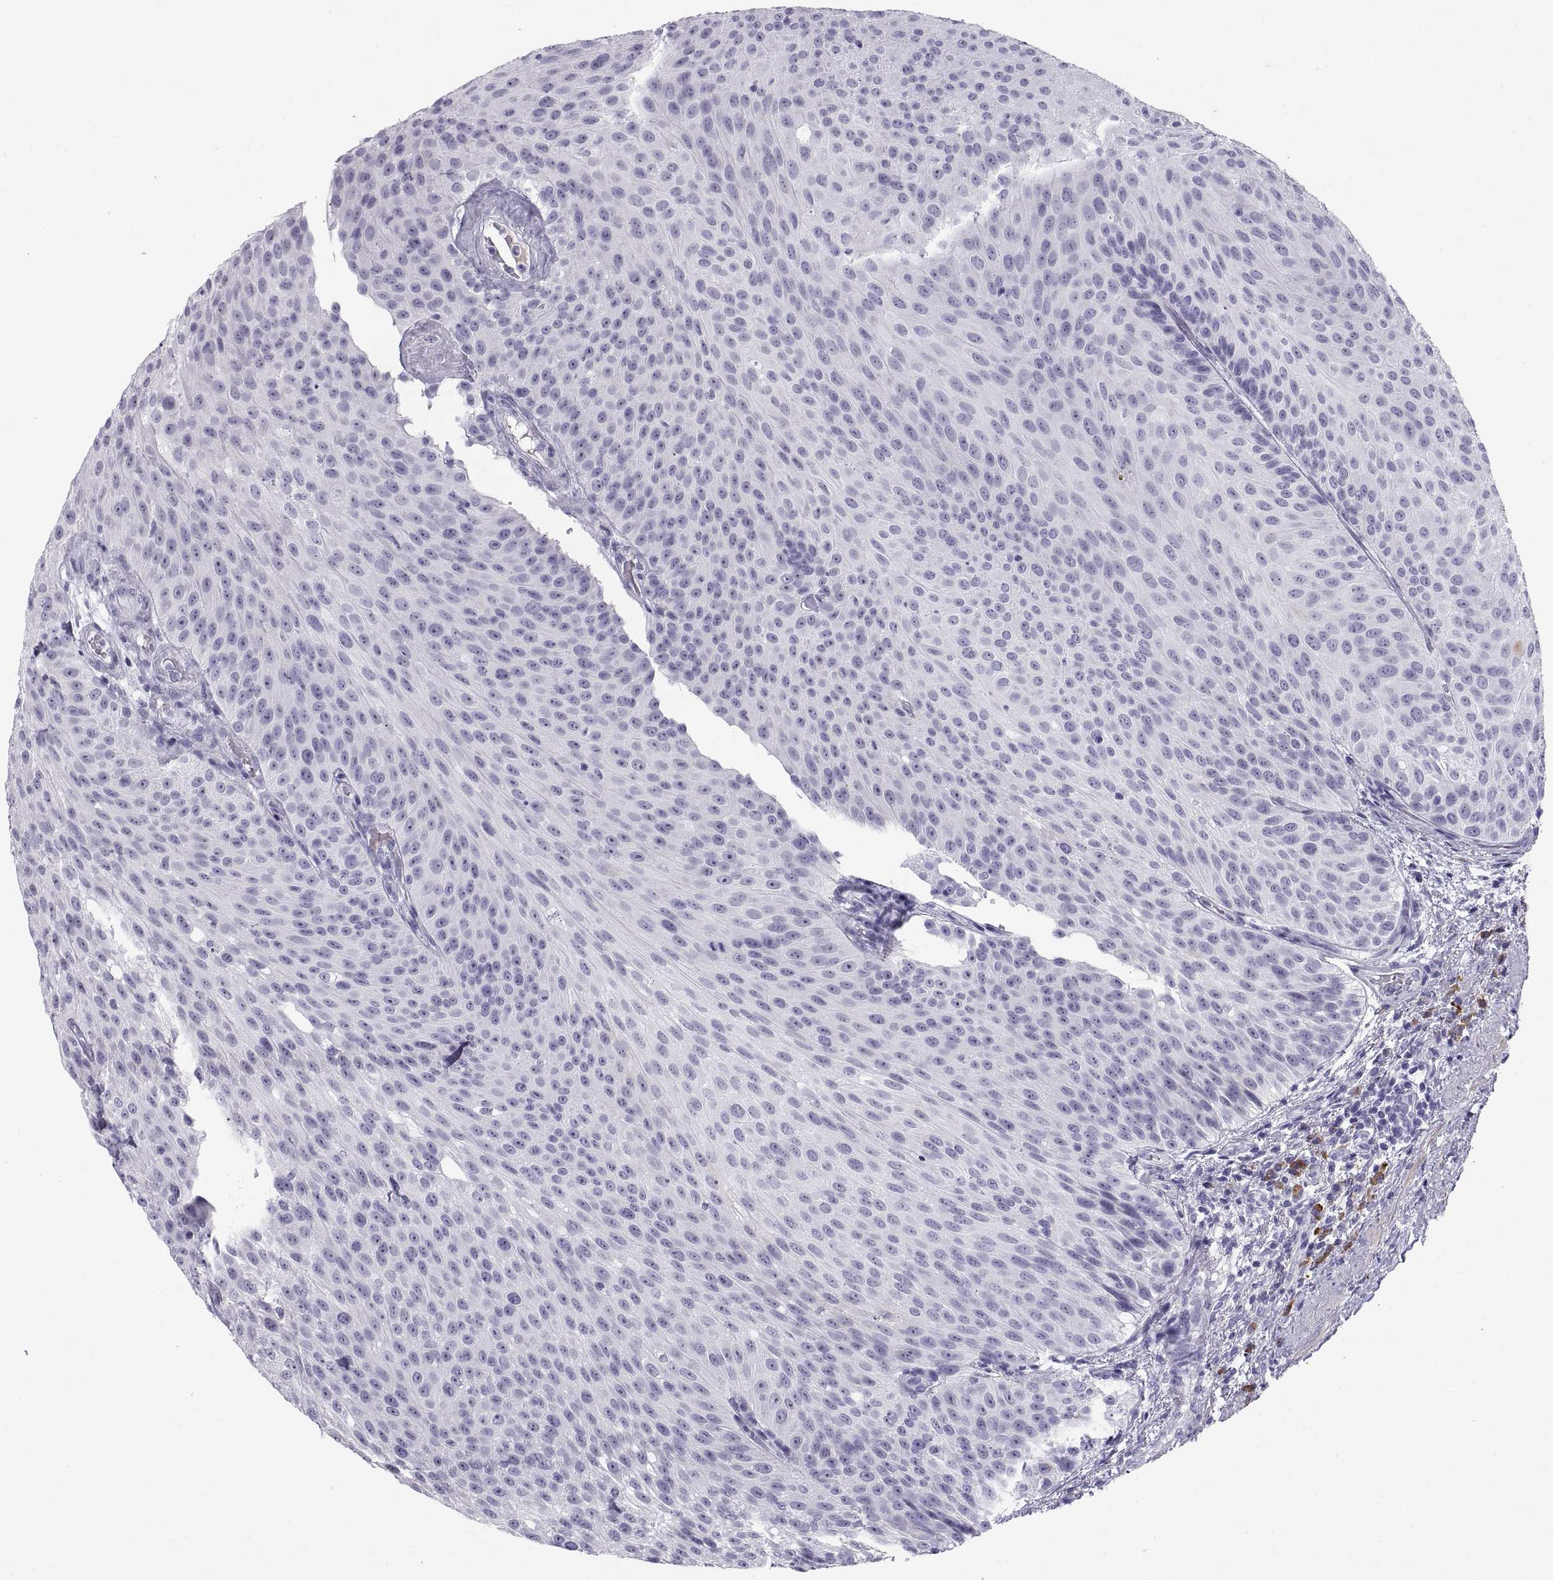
{"staining": {"intensity": "negative", "quantity": "none", "location": "none"}, "tissue": "urothelial cancer", "cell_type": "Tumor cells", "image_type": "cancer", "snomed": [{"axis": "morphology", "description": "Urothelial carcinoma, Low grade"}, {"axis": "topography", "description": "Urinary bladder"}], "caption": "High power microscopy micrograph of an immunohistochemistry histopathology image of low-grade urothelial carcinoma, revealing no significant staining in tumor cells. Nuclei are stained in blue.", "gene": "CT47A10", "patient": {"sex": "male", "age": 78}}